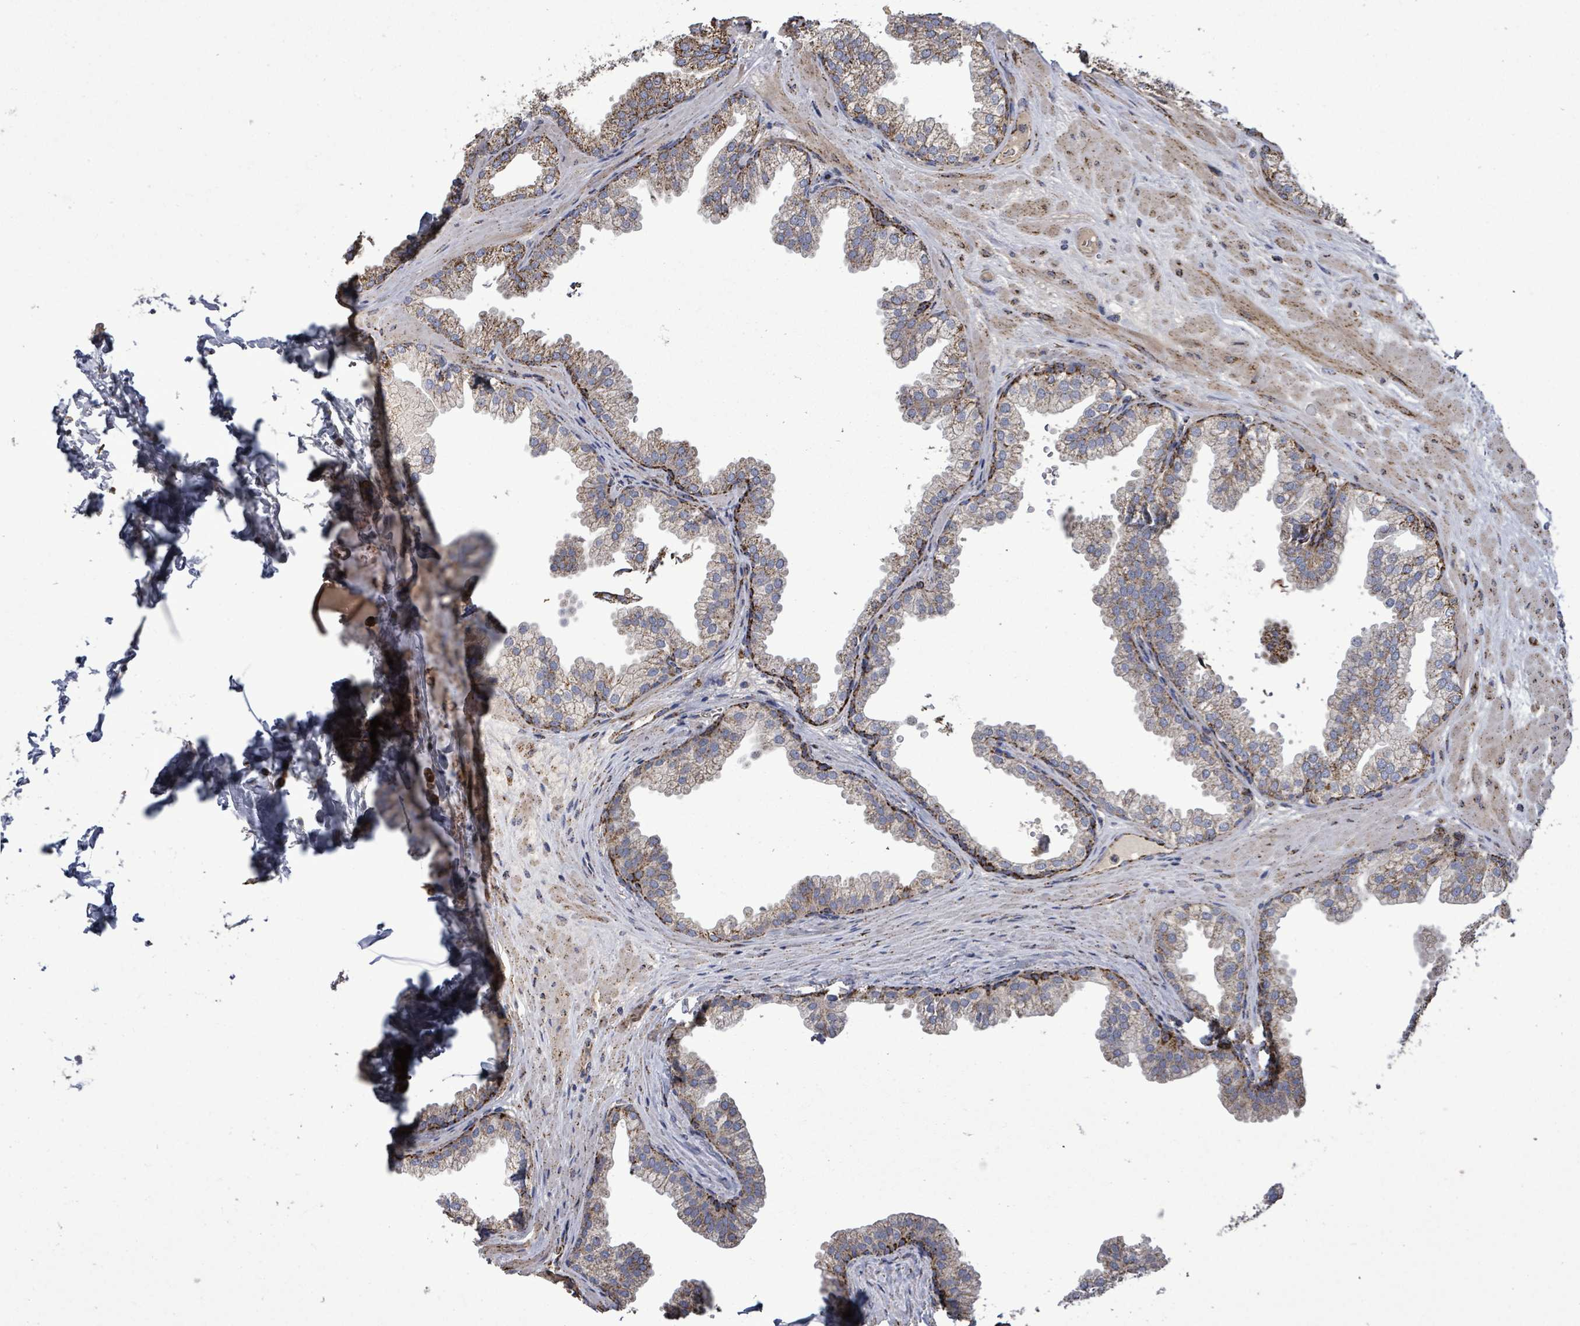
{"staining": {"intensity": "strong", "quantity": "25%-75%", "location": "cytoplasmic/membranous"}, "tissue": "prostate", "cell_type": "Glandular cells", "image_type": "normal", "snomed": [{"axis": "morphology", "description": "Normal tissue, NOS"}, {"axis": "topography", "description": "Prostate"}], "caption": "Immunohistochemistry (DAB (3,3'-diaminobenzidine)) staining of normal prostate displays strong cytoplasmic/membranous protein staining in approximately 25%-75% of glandular cells.", "gene": "MTMR12", "patient": {"sex": "male", "age": 37}}